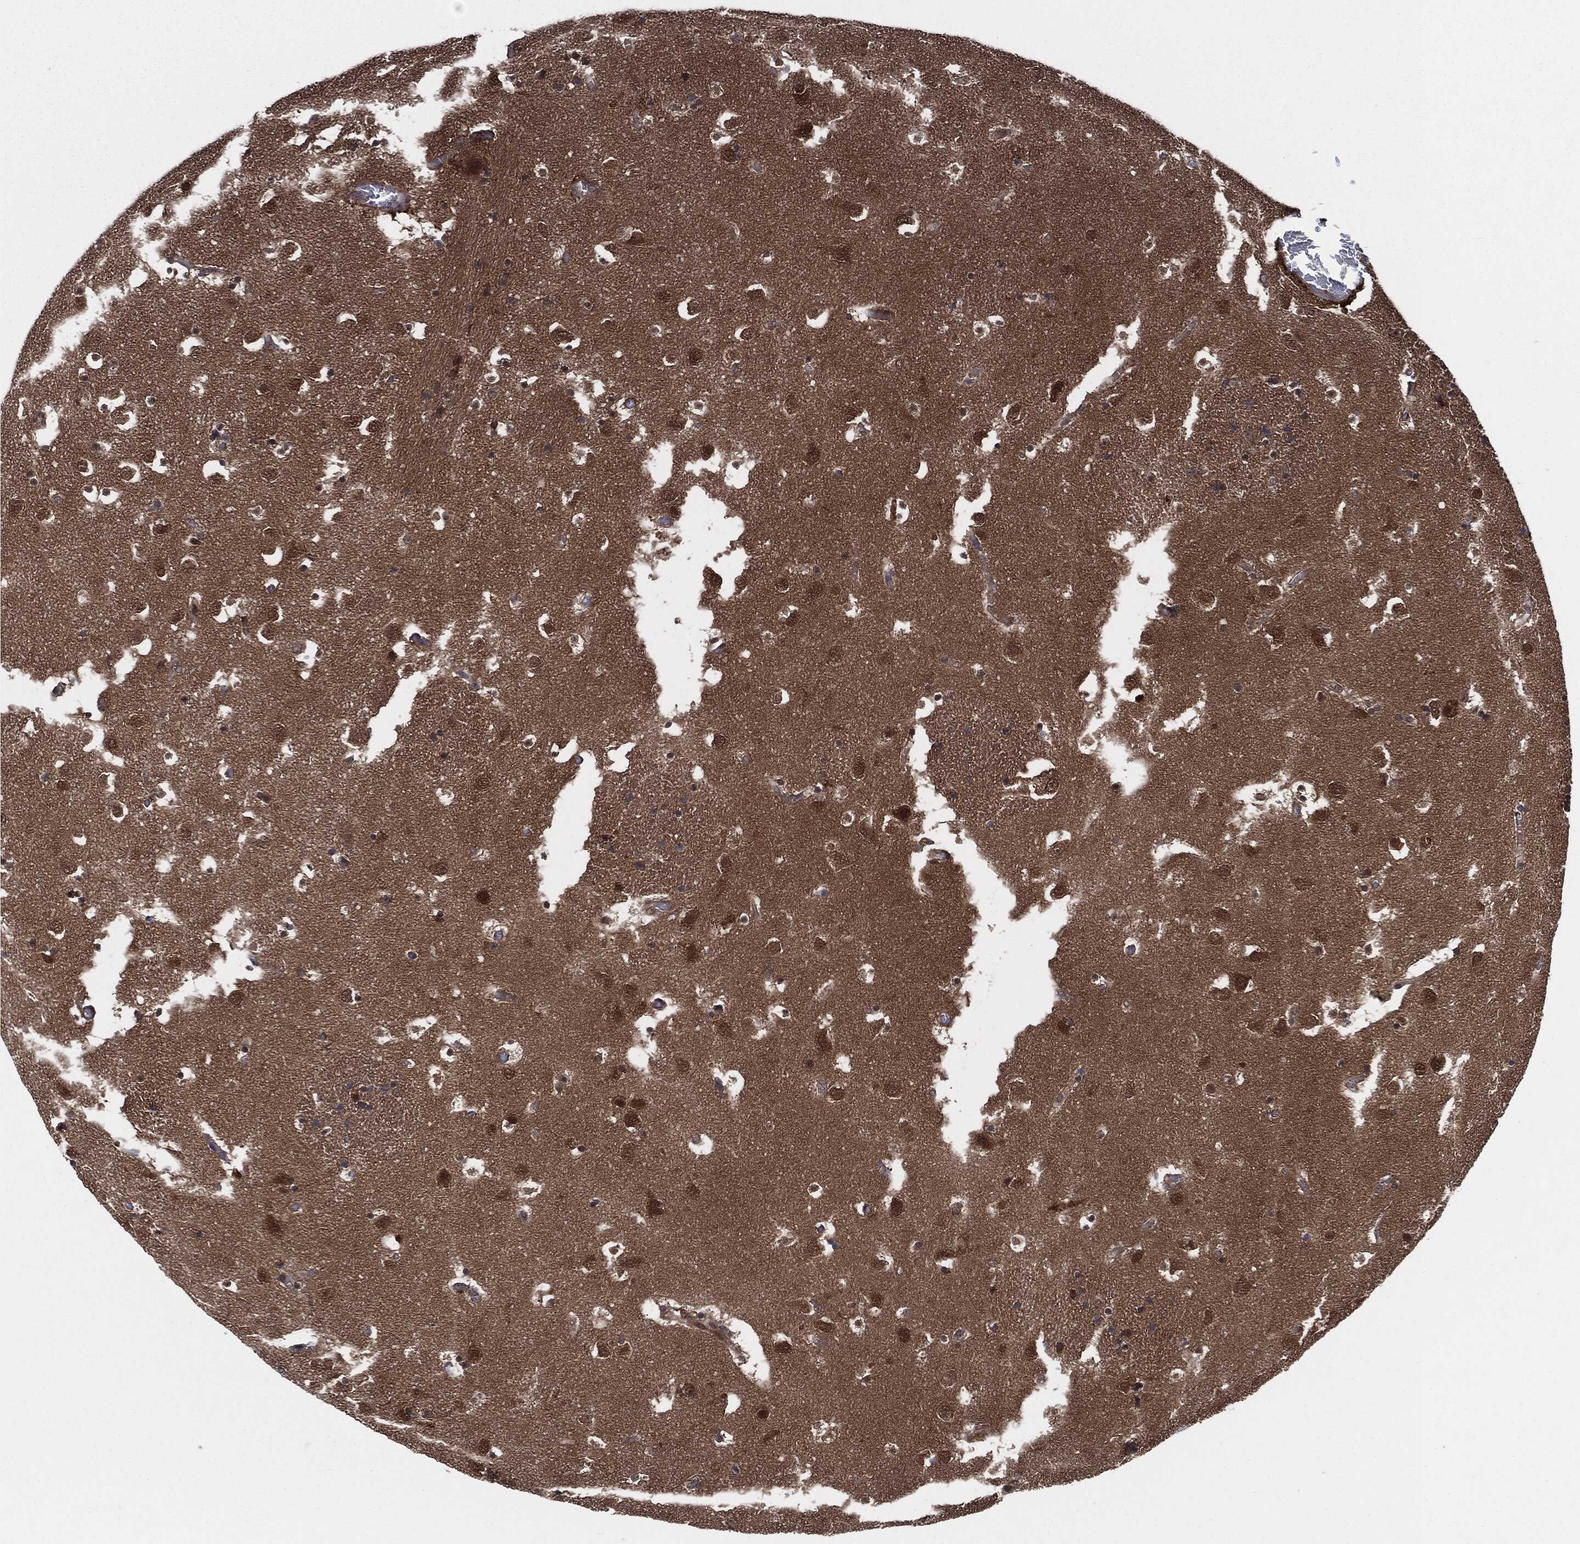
{"staining": {"intensity": "moderate", "quantity": "<25%", "location": "cytoplasmic/membranous"}, "tissue": "caudate", "cell_type": "Glial cells", "image_type": "normal", "snomed": [{"axis": "morphology", "description": "Normal tissue, NOS"}, {"axis": "topography", "description": "Lateral ventricle wall"}], "caption": "DAB (3,3'-diaminobenzidine) immunohistochemical staining of unremarkable caudate reveals moderate cytoplasmic/membranous protein expression in approximately <25% of glial cells.", "gene": "XPNPEP1", "patient": {"sex": "female", "age": 42}}